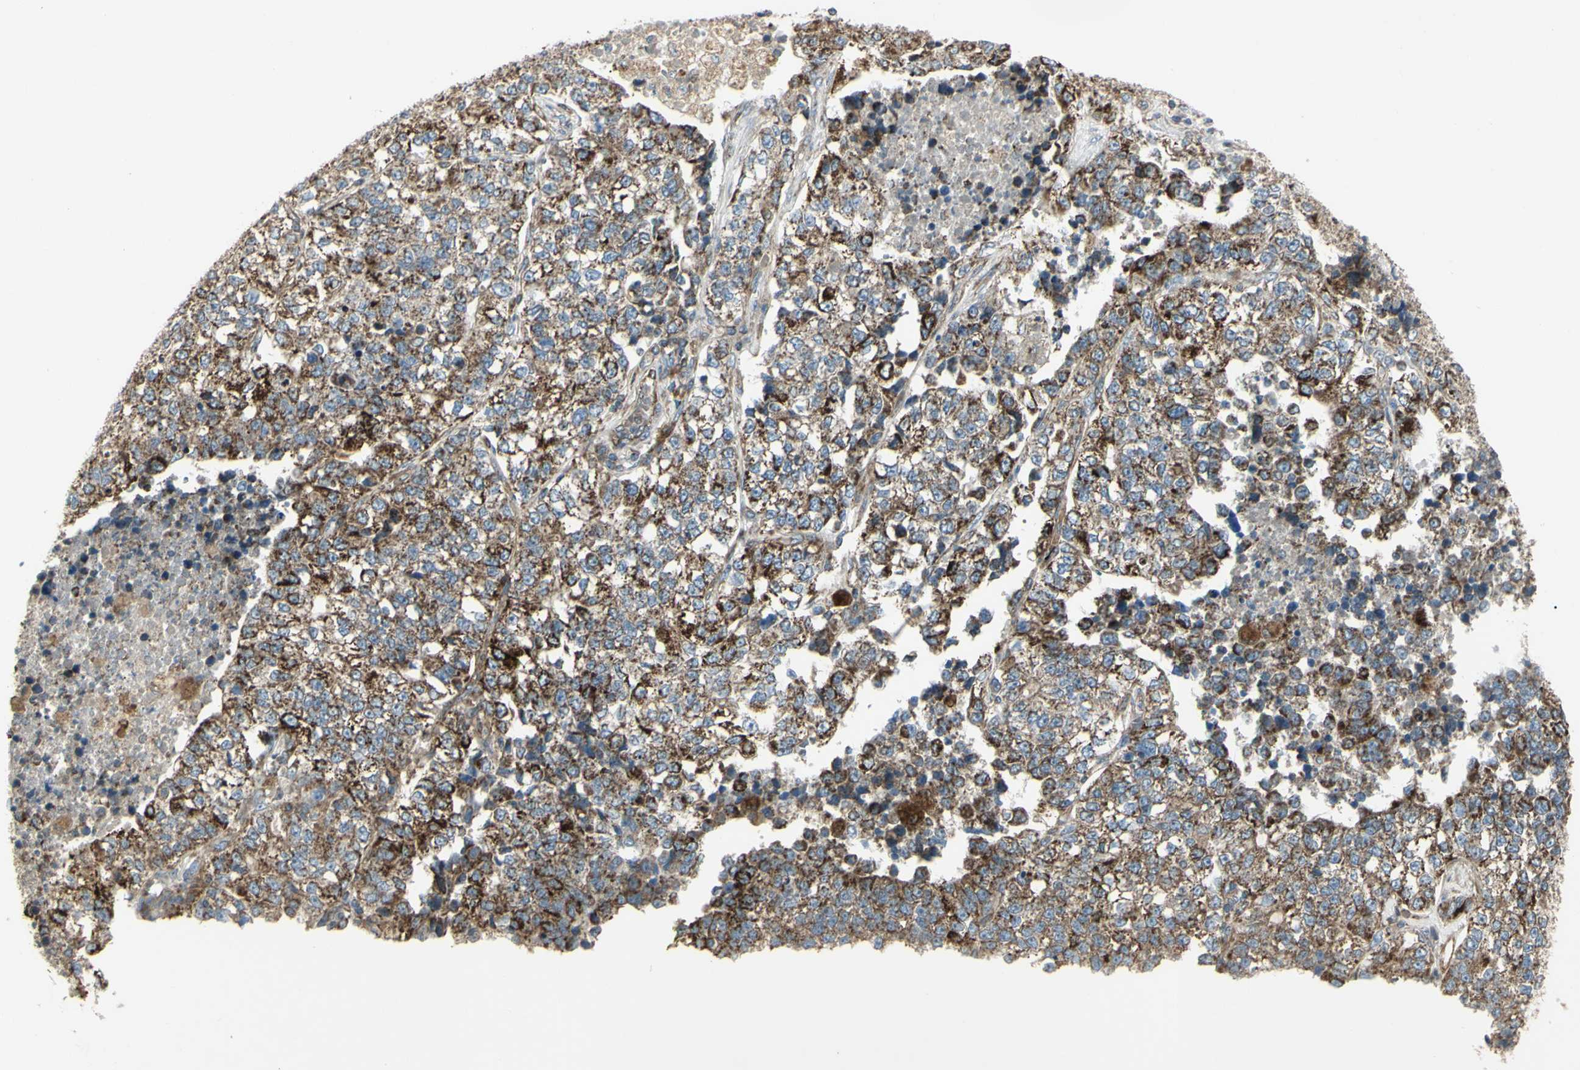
{"staining": {"intensity": "moderate", "quantity": ">75%", "location": "cytoplasmic/membranous"}, "tissue": "lung cancer", "cell_type": "Tumor cells", "image_type": "cancer", "snomed": [{"axis": "morphology", "description": "Adenocarcinoma, NOS"}, {"axis": "topography", "description": "Lung"}], "caption": "The image demonstrates staining of adenocarcinoma (lung), revealing moderate cytoplasmic/membranous protein positivity (brown color) within tumor cells.", "gene": "CYB5R1", "patient": {"sex": "male", "age": 49}}